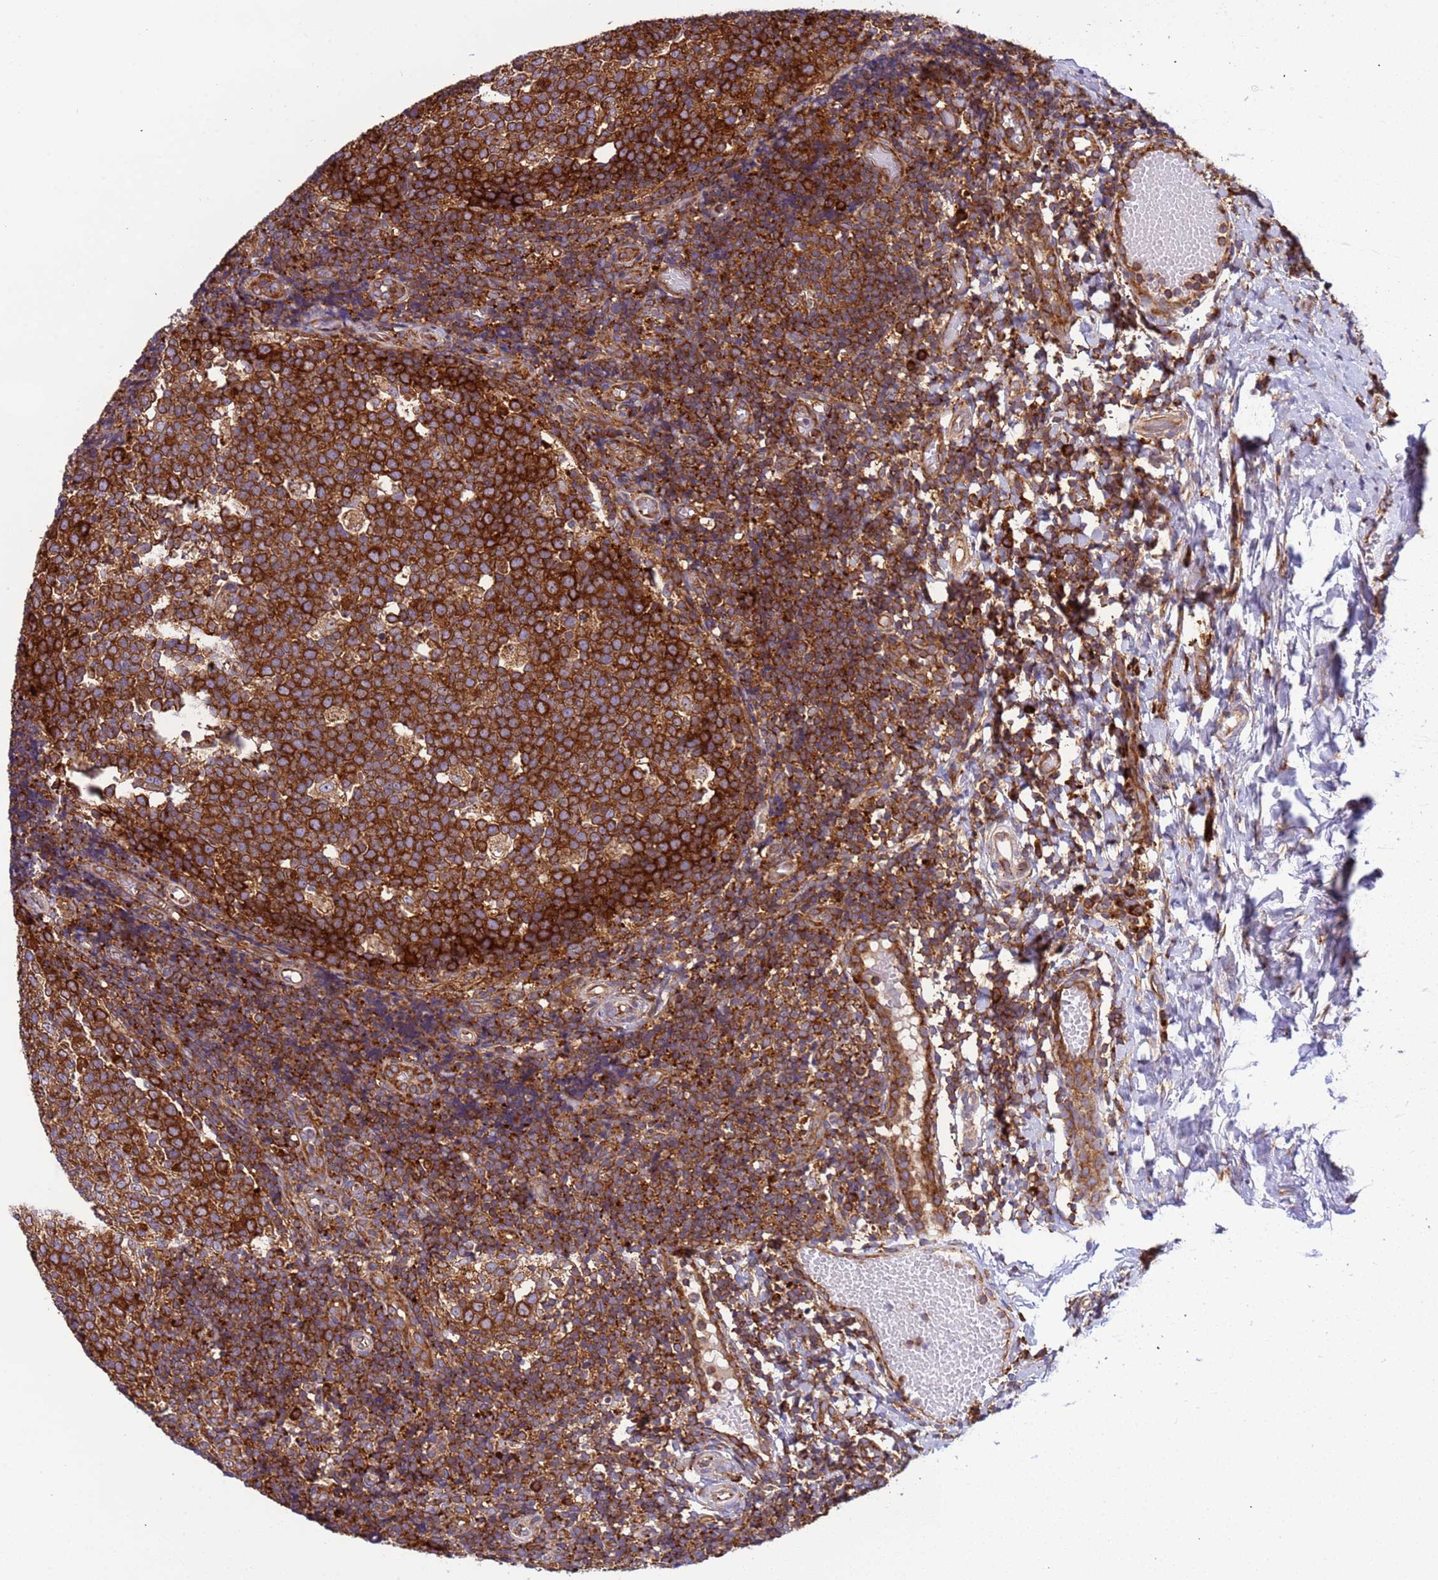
{"staining": {"intensity": "strong", "quantity": ">75%", "location": "cytoplasmic/membranous"}, "tissue": "tonsil", "cell_type": "Germinal center cells", "image_type": "normal", "snomed": [{"axis": "morphology", "description": "Normal tissue, NOS"}, {"axis": "topography", "description": "Tonsil"}], "caption": "This histopathology image demonstrates benign tonsil stained with immunohistochemistry to label a protein in brown. The cytoplasmic/membranous of germinal center cells show strong positivity for the protein. Nuclei are counter-stained blue.", "gene": "RPL36", "patient": {"sex": "female", "age": 19}}